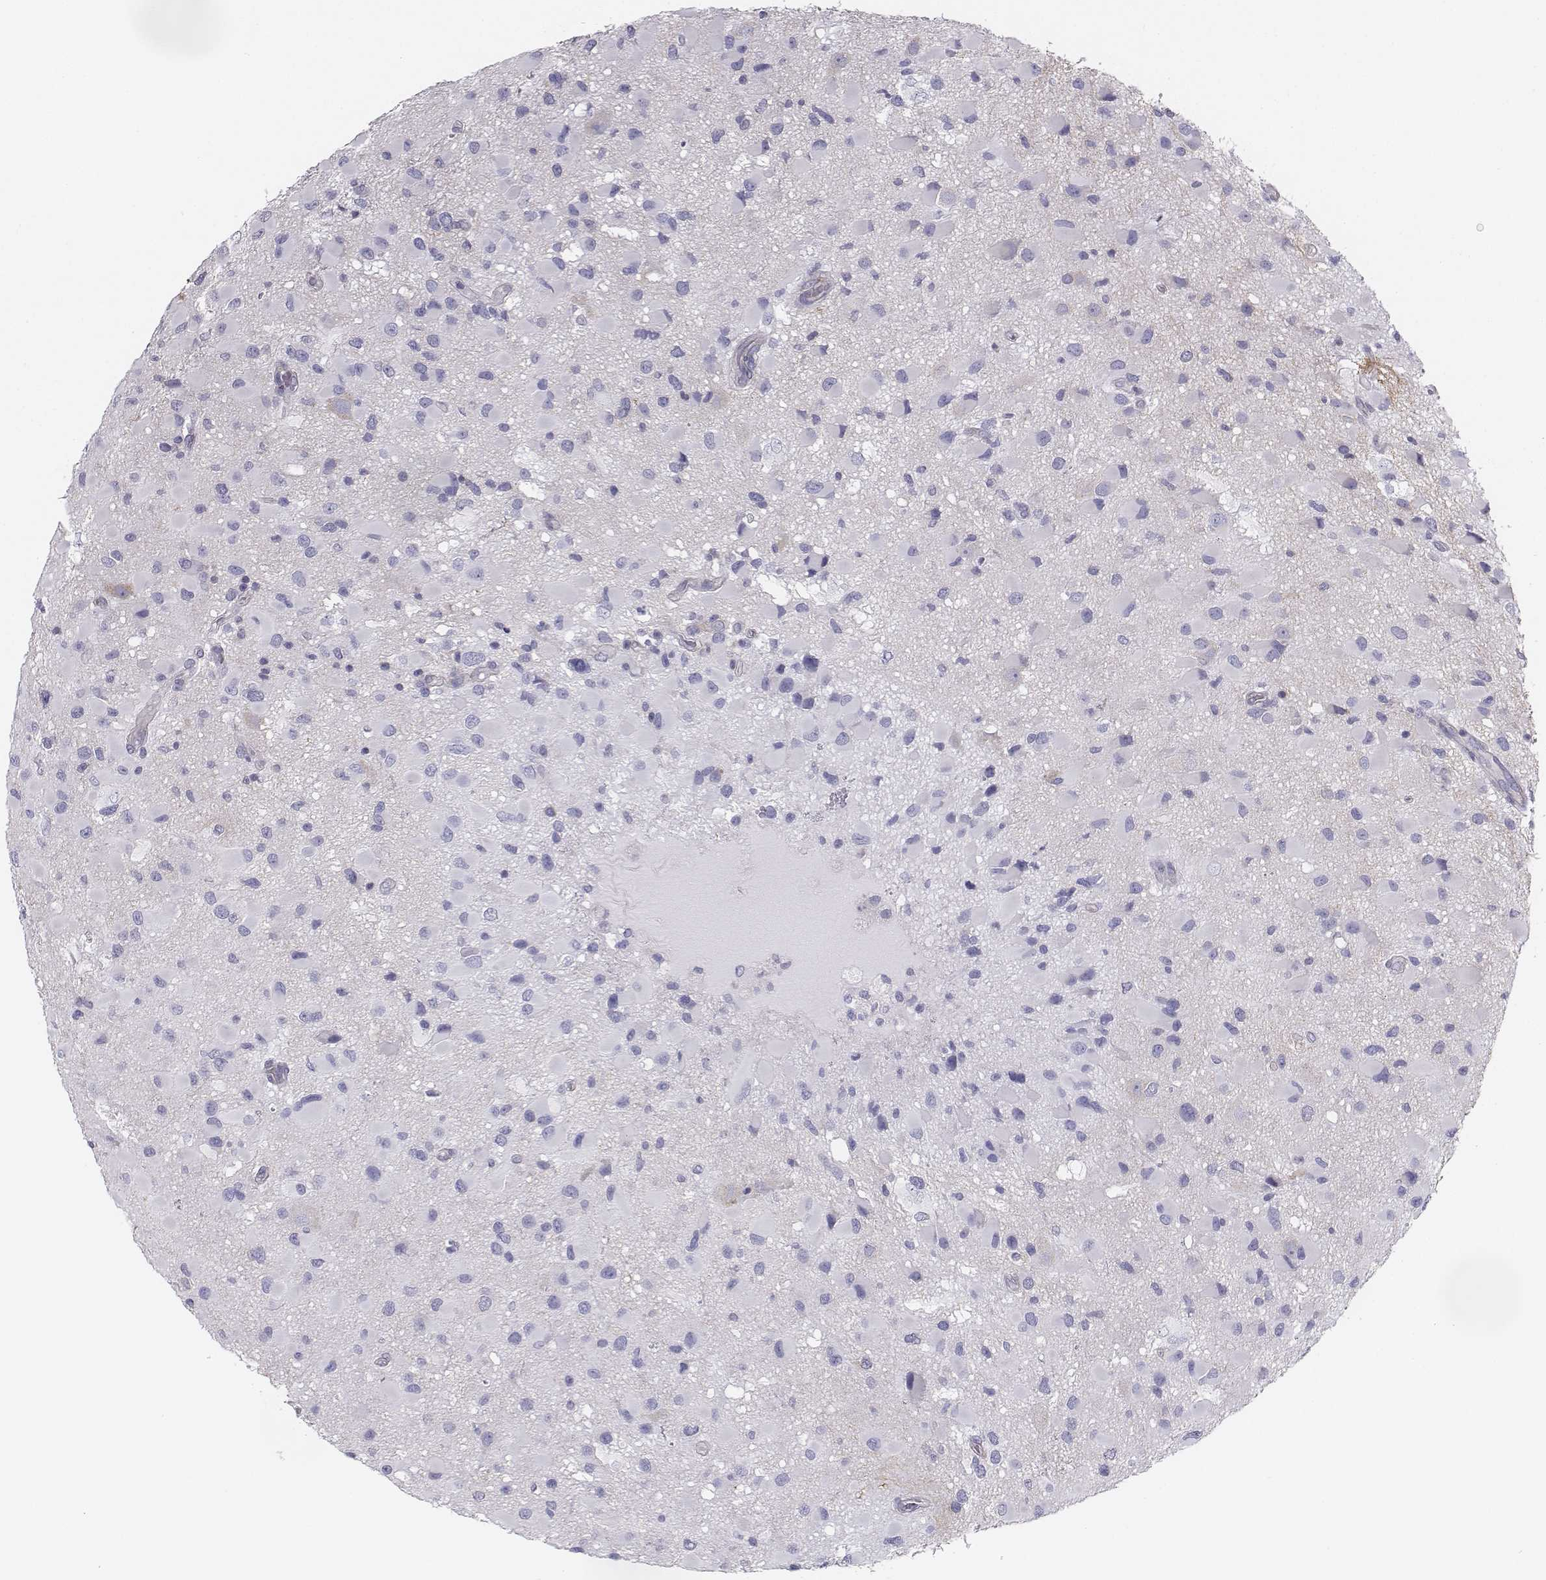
{"staining": {"intensity": "negative", "quantity": "none", "location": "none"}, "tissue": "glioma", "cell_type": "Tumor cells", "image_type": "cancer", "snomed": [{"axis": "morphology", "description": "Glioma, malignant, Low grade"}, {"axis": "topography", "description": "Brain"}], "caption": "A high-resolution micrograph shows immunohistochemistry (IHC) staining of glioma, which reveals no significant positivity in tumor cells. (DAB IHC visualized using brightfield microscopy, high magnification).", "gene": "CHST14", "patient": {"sex": "female", "age": 32}}